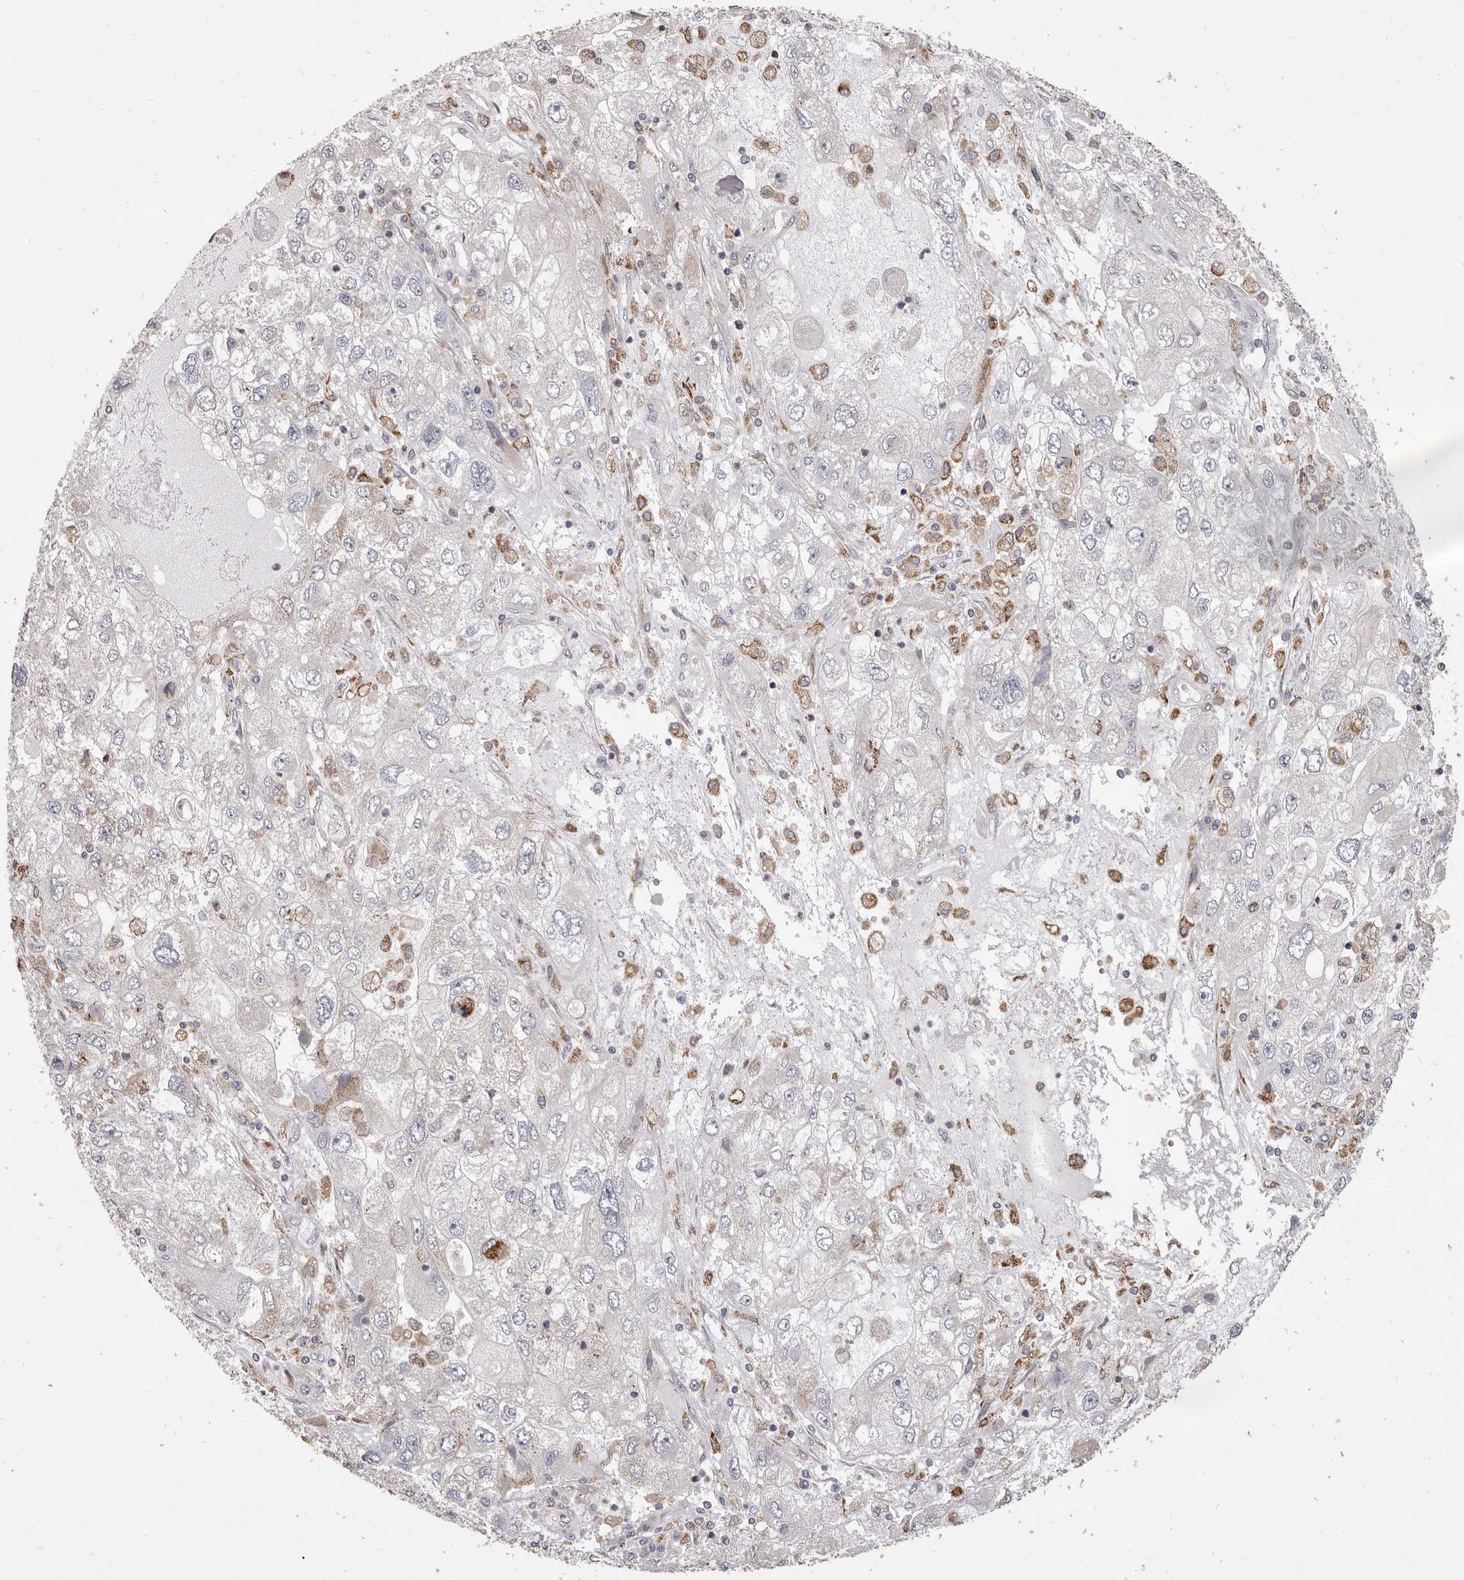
{"staining": {"intensity": "negative", "quantity": "none", "location": "none"}, "tissue": "endometrial cancer", "cell_type": "Tumor cells", "image_type": "cancer", "snomed": [{"axis": "morphology", "description": "Adenocarcinoma, NOS"}, {"axis": "topography", "description": "Endometrium"}], "caption": "This is a histopathology image of IHC staining of adenocarcinoma (endometrial), which shows no positivity in tumor cells.", "gene": "ALPK1", "patient": {"sex": "female", "age": 49}}